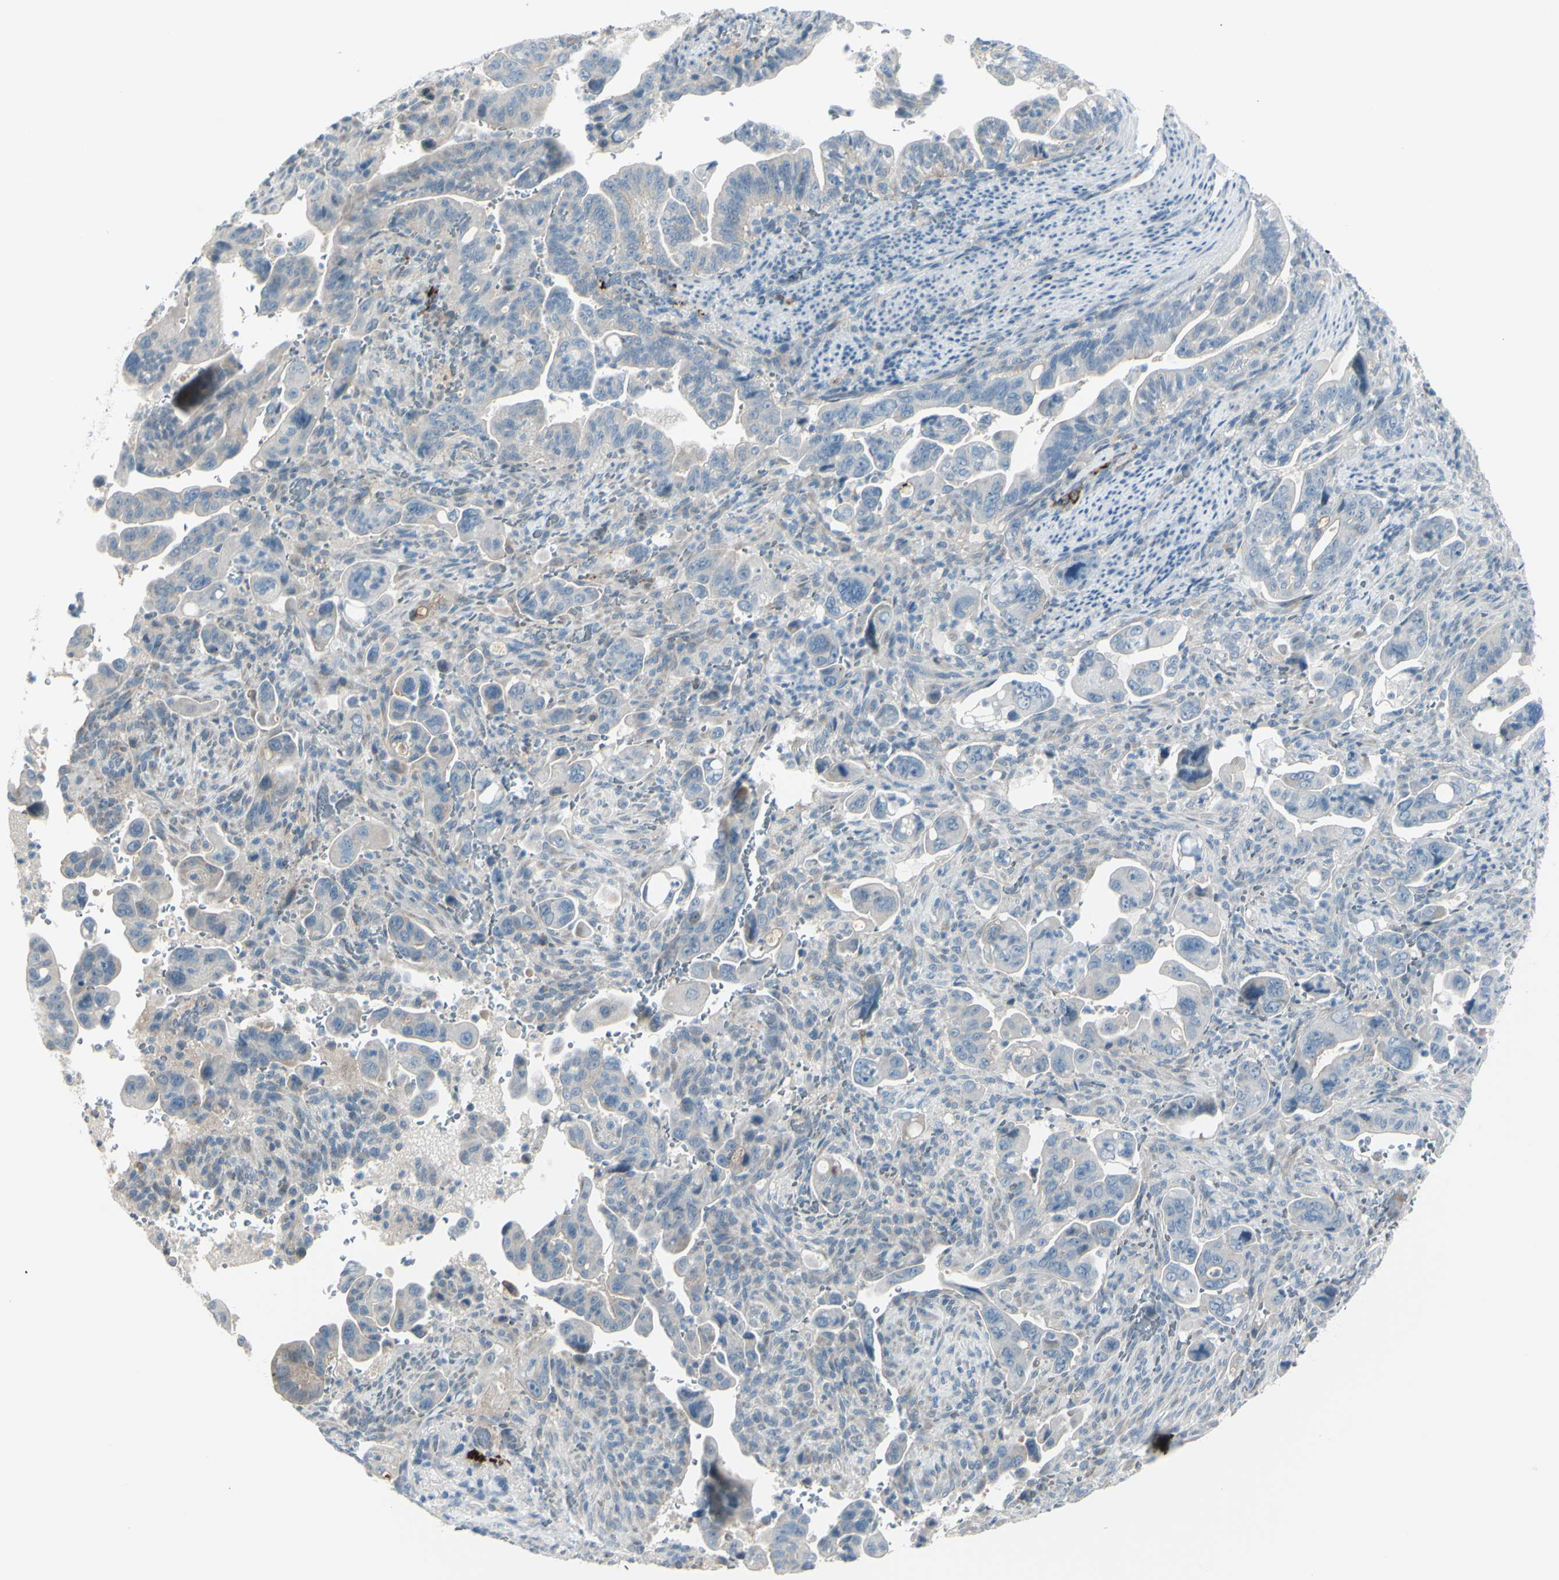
{"staining": {"intensity": "negative", "quantity": "none", "location": "none"}, "tissue": "pancreatic cancer", "cell_type": "Tumor cells", "image_type": "cancer", "snomed": [{"axis": "morphology", "description": "Adenocarcinoma, NOS"}, {"axis": "topography", "description": "Pancreas"}], "caption": "Tumor cells are negative for brown protein staining in adenocarcinoma (pancreatic). (DAB immunohistochemistry (IHC) visualized using brightfield microscopy, high magnification).", "gene": "GPR34", "patient": {"sex": "male", "age": 70}}